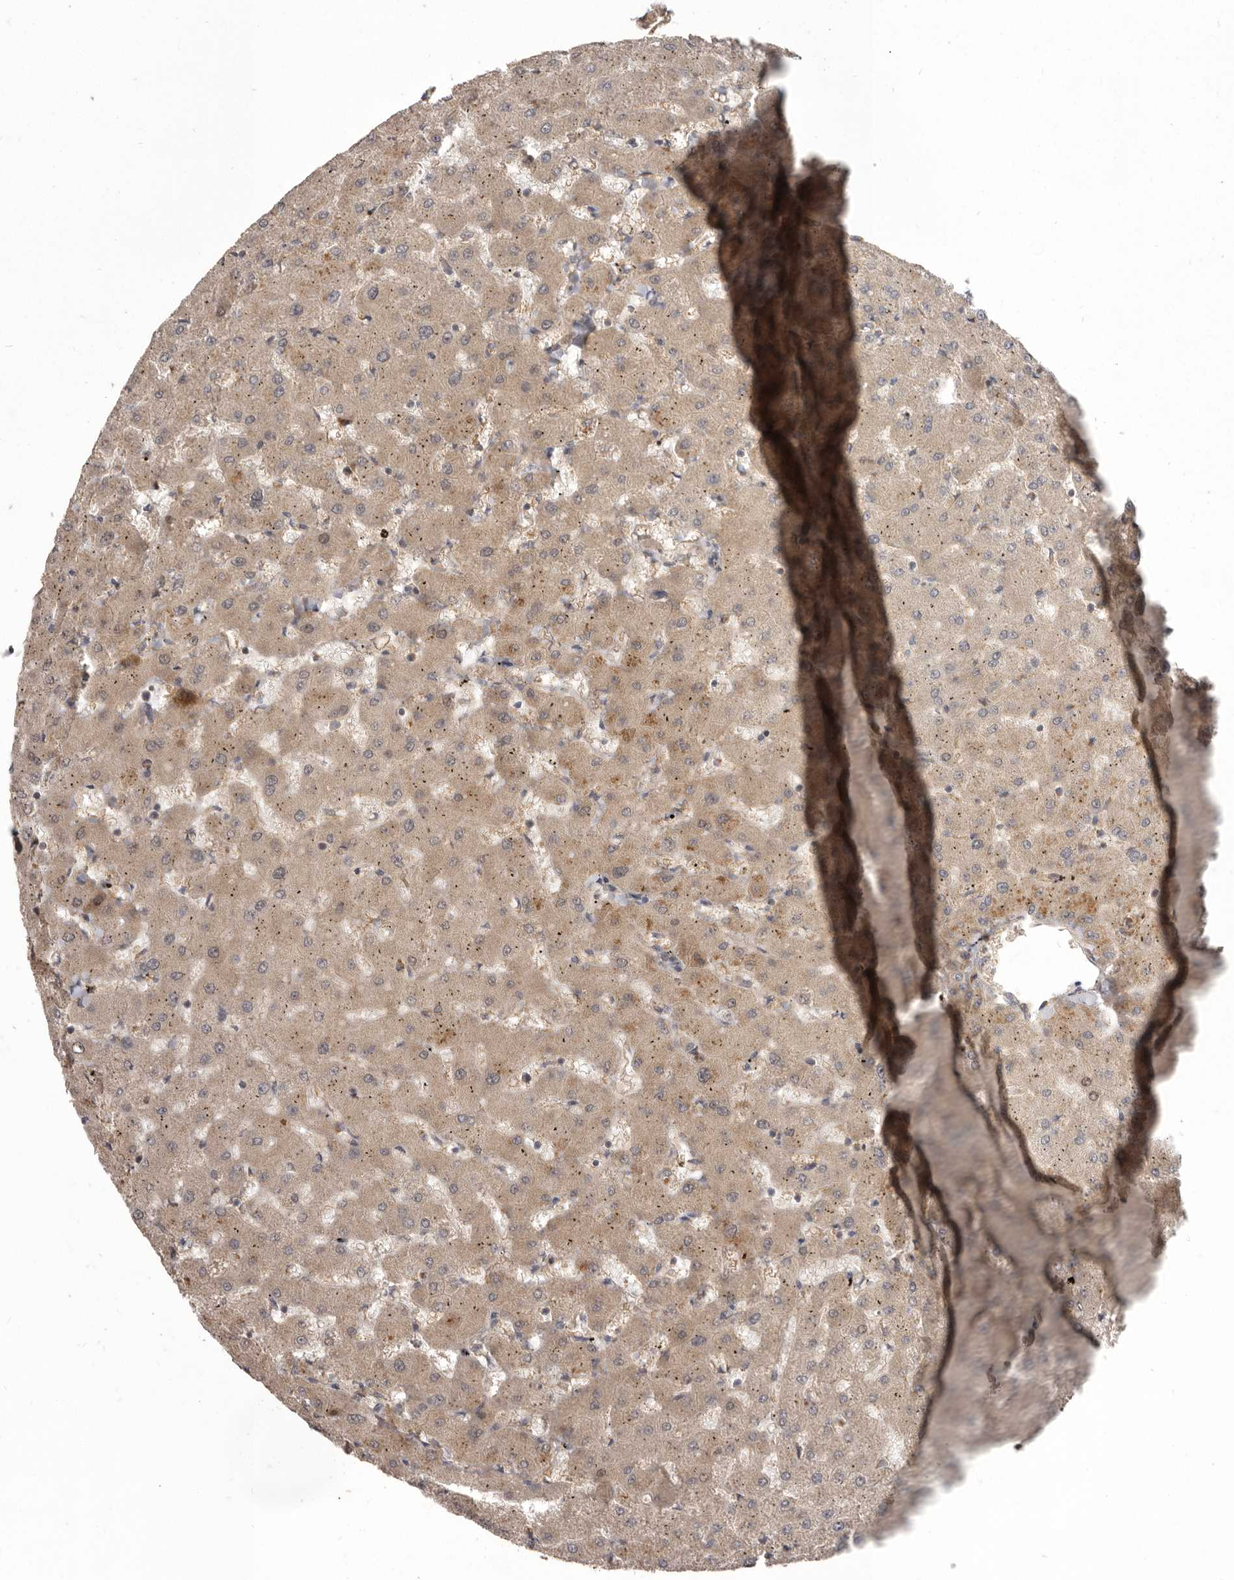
{"staining": {"intensity": "moderate", "quantity": ">75%", "location": "cytoplasmic/membranous"}, "tissue": "liver", "cell_type": "Cholangiocytes", "image_type": "normal", "snomed": [{"axis": "morphology", "description": "Normal tissue, NOS"}, {"axis": "topography", "description": "Liver"}], "caption": "Brown immunohistochemical staining in normal liver demonstrates moderate cytoplasmic/membranous expression in about >75% of cholangiocytes.", "gene": "VPS45", "patient": {"sex": "female", "age": 63}}